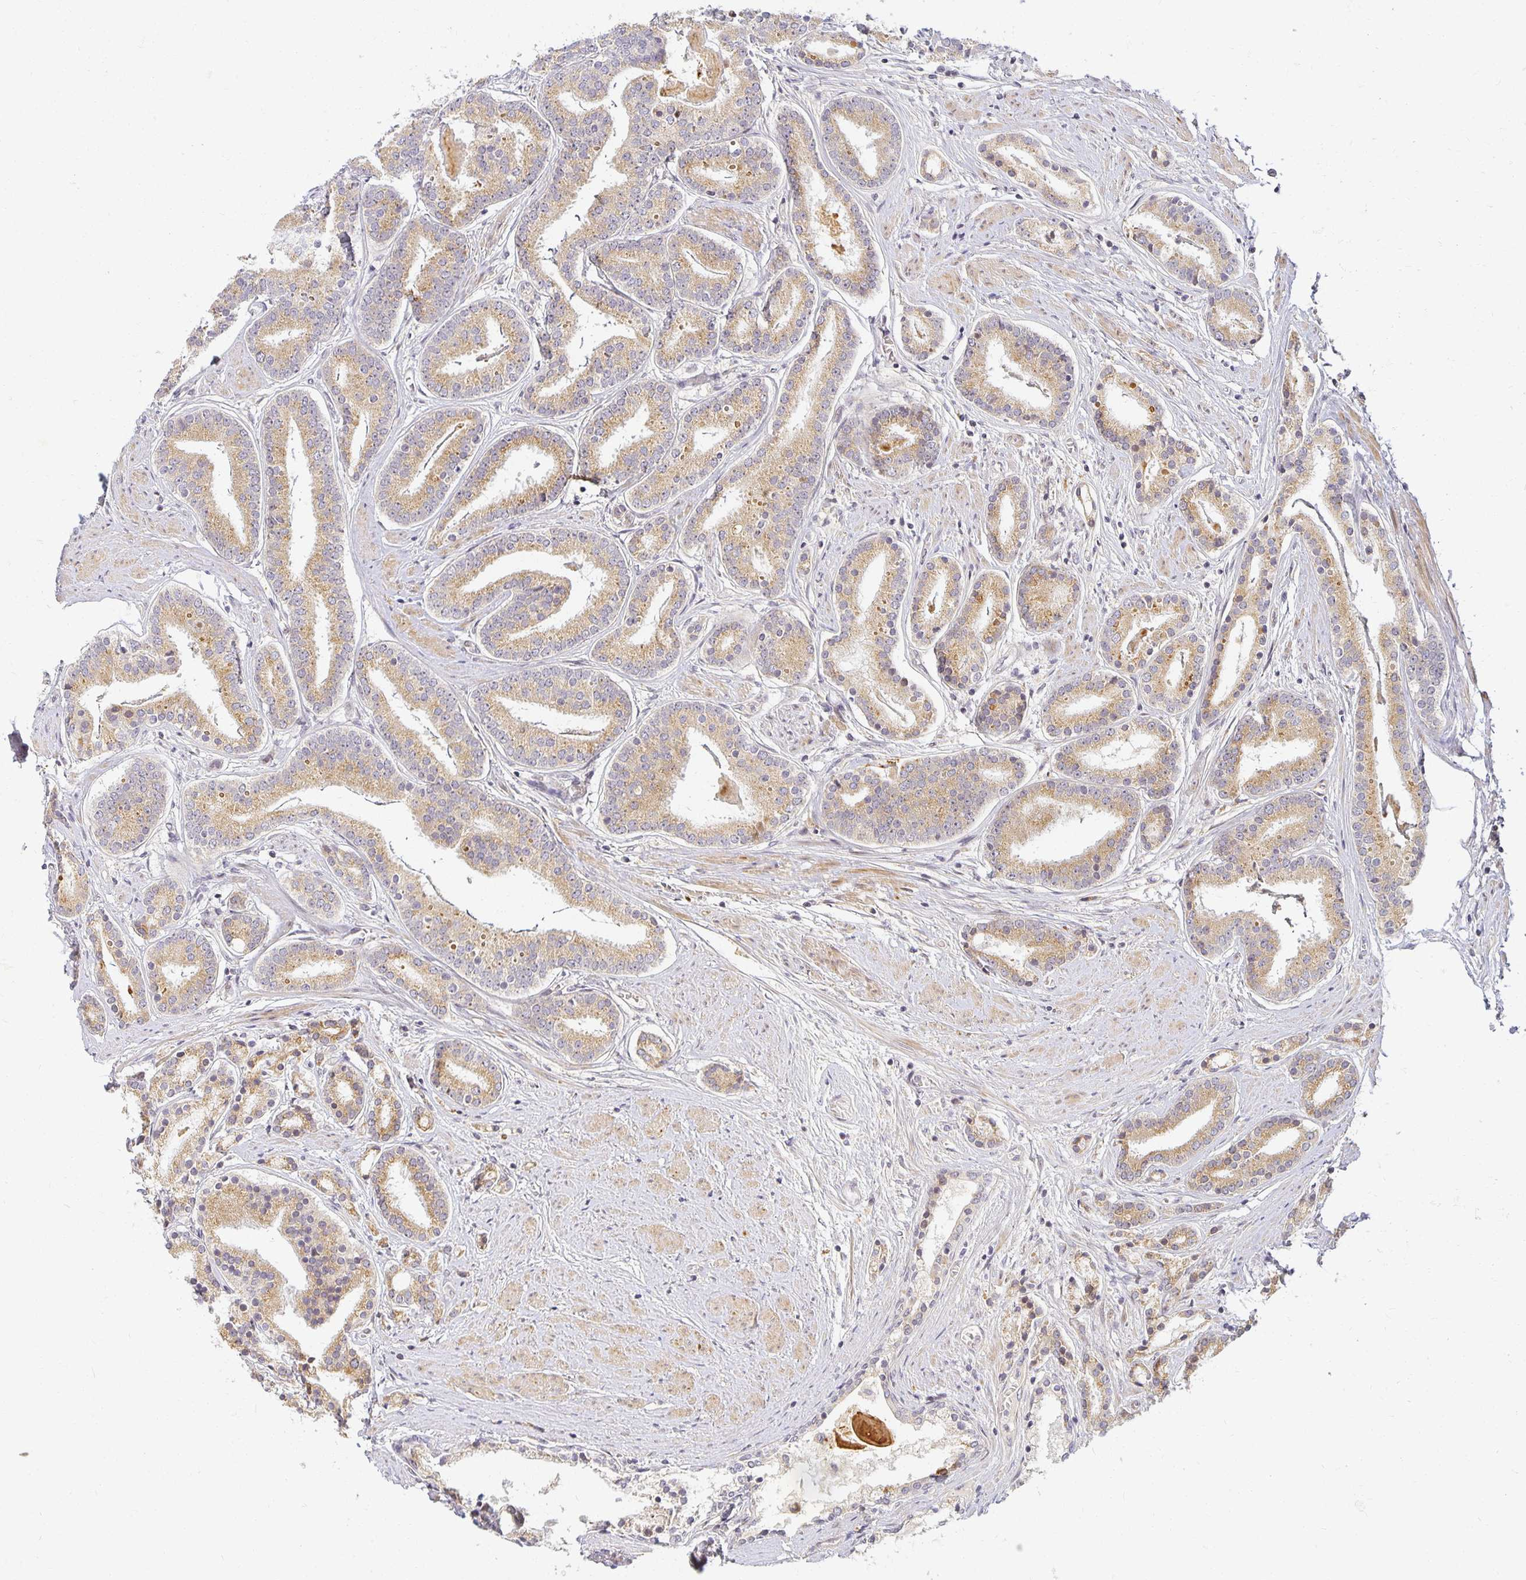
{"staining": {"intensity": "moderate", "quantity": "25%-75%", "location": "cytoplasmic/membranous"}, "tissue": "prostate cancer", "cell_type": "Tumor cells", "image_type": "cancer", "snomed": [{"axis": "morphology", "description": "Adenocarcinoma, High grade"}, {"axis": "topography", "description": "Prostate"}], "caption": "There is medium levels of moderate cytoplasmic/membranous positivity in tumor cells of prostate cancer, as demonstrated by immunohistochemical staining (brown color).", "gene": "EHF", "patient": {"sex": "male", "age": 63}}